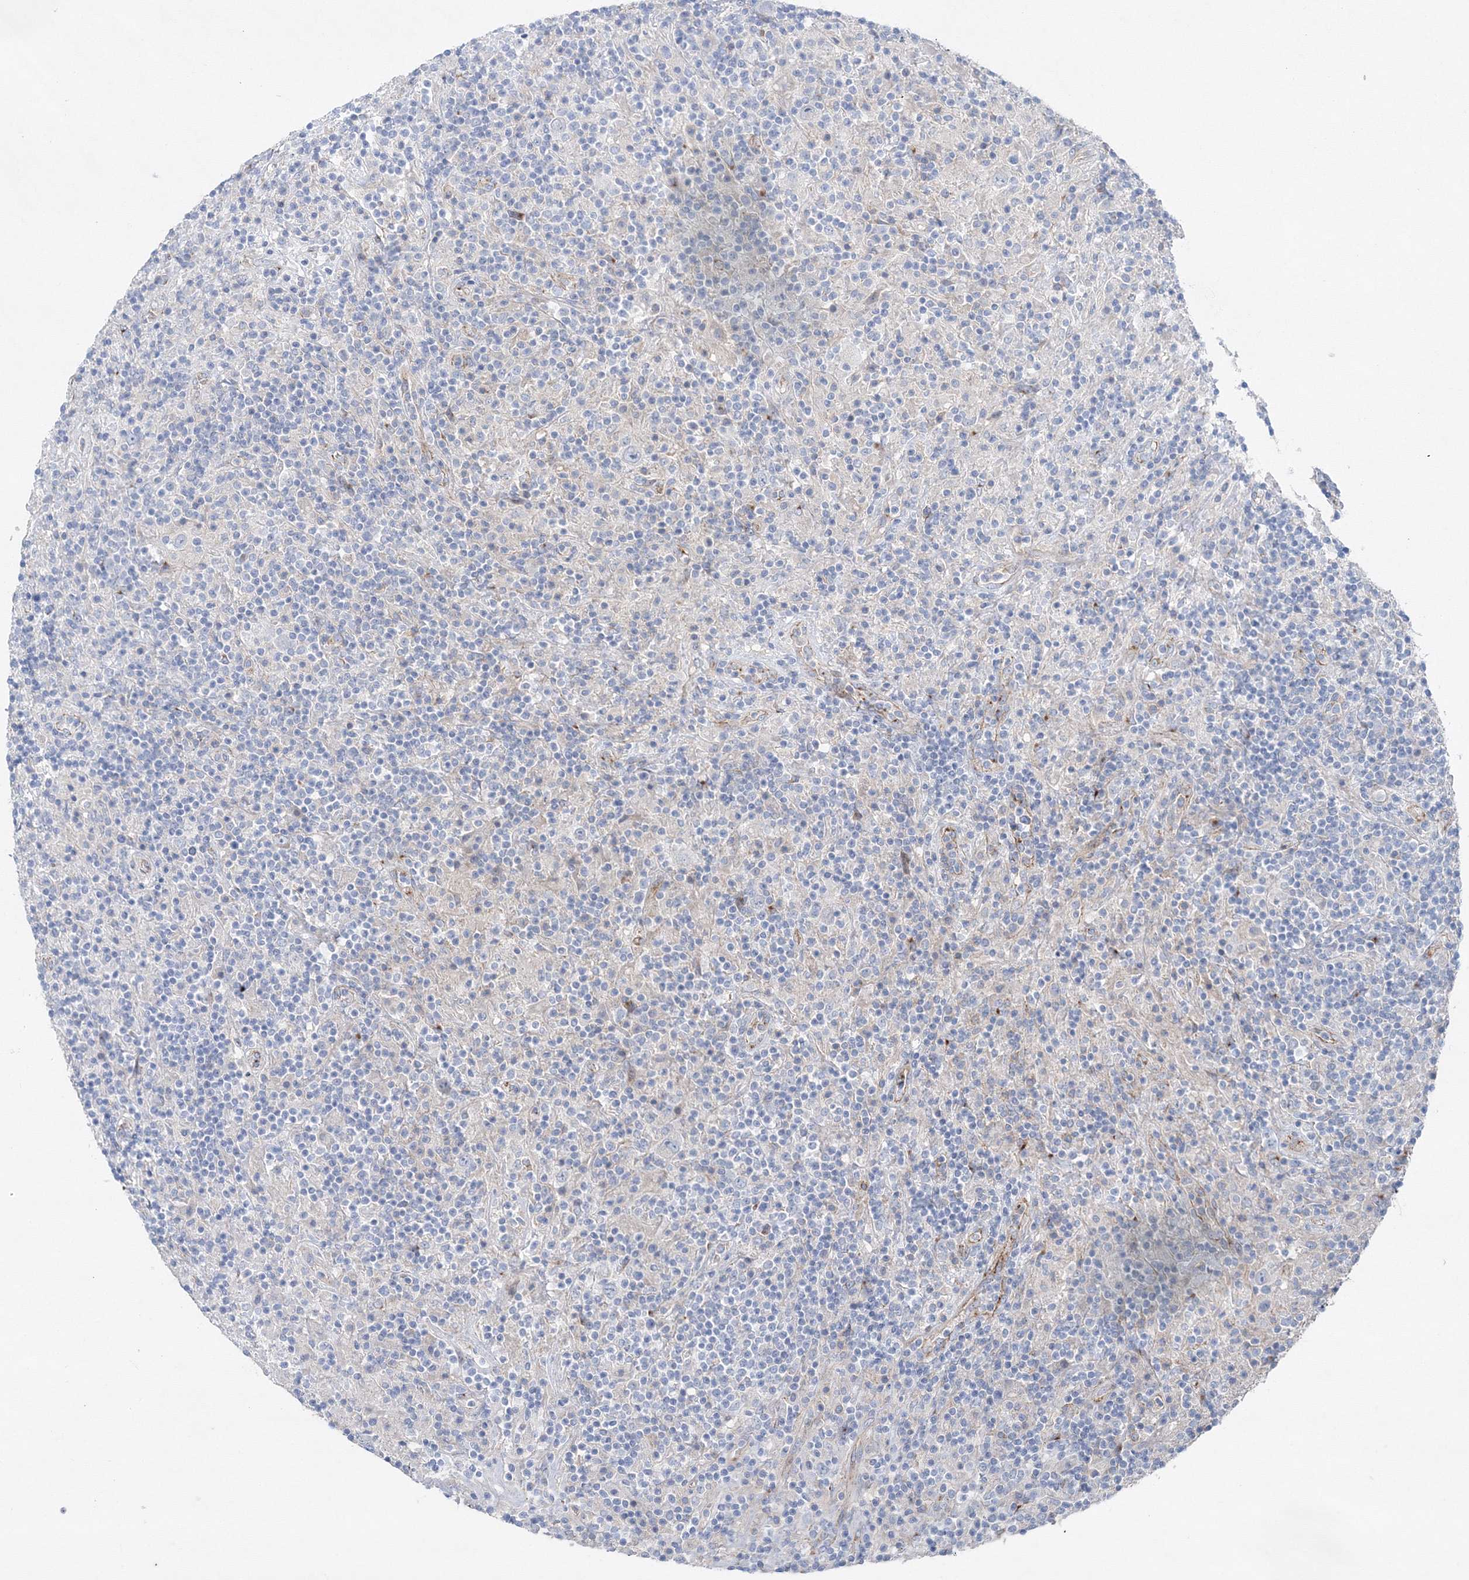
{"staining": {"intensity": "negative", "quantity": "none", "location": "none"}, "tissue": "lymphoma", "cell_type": "Tumor cells", "image_type": "cancer", "snomed": [{"axis": "morphology", "description": "Hodgkin's disease, NOS"}, {"axis": "topography", "description": "Lymph node"}], "caption": "A photomicrograph of Hodgkin's disease stained for a protein displays no brown staining in tumor cells.", "gene": "NAA40", "patient": {"sex": "male", "age": 70}}